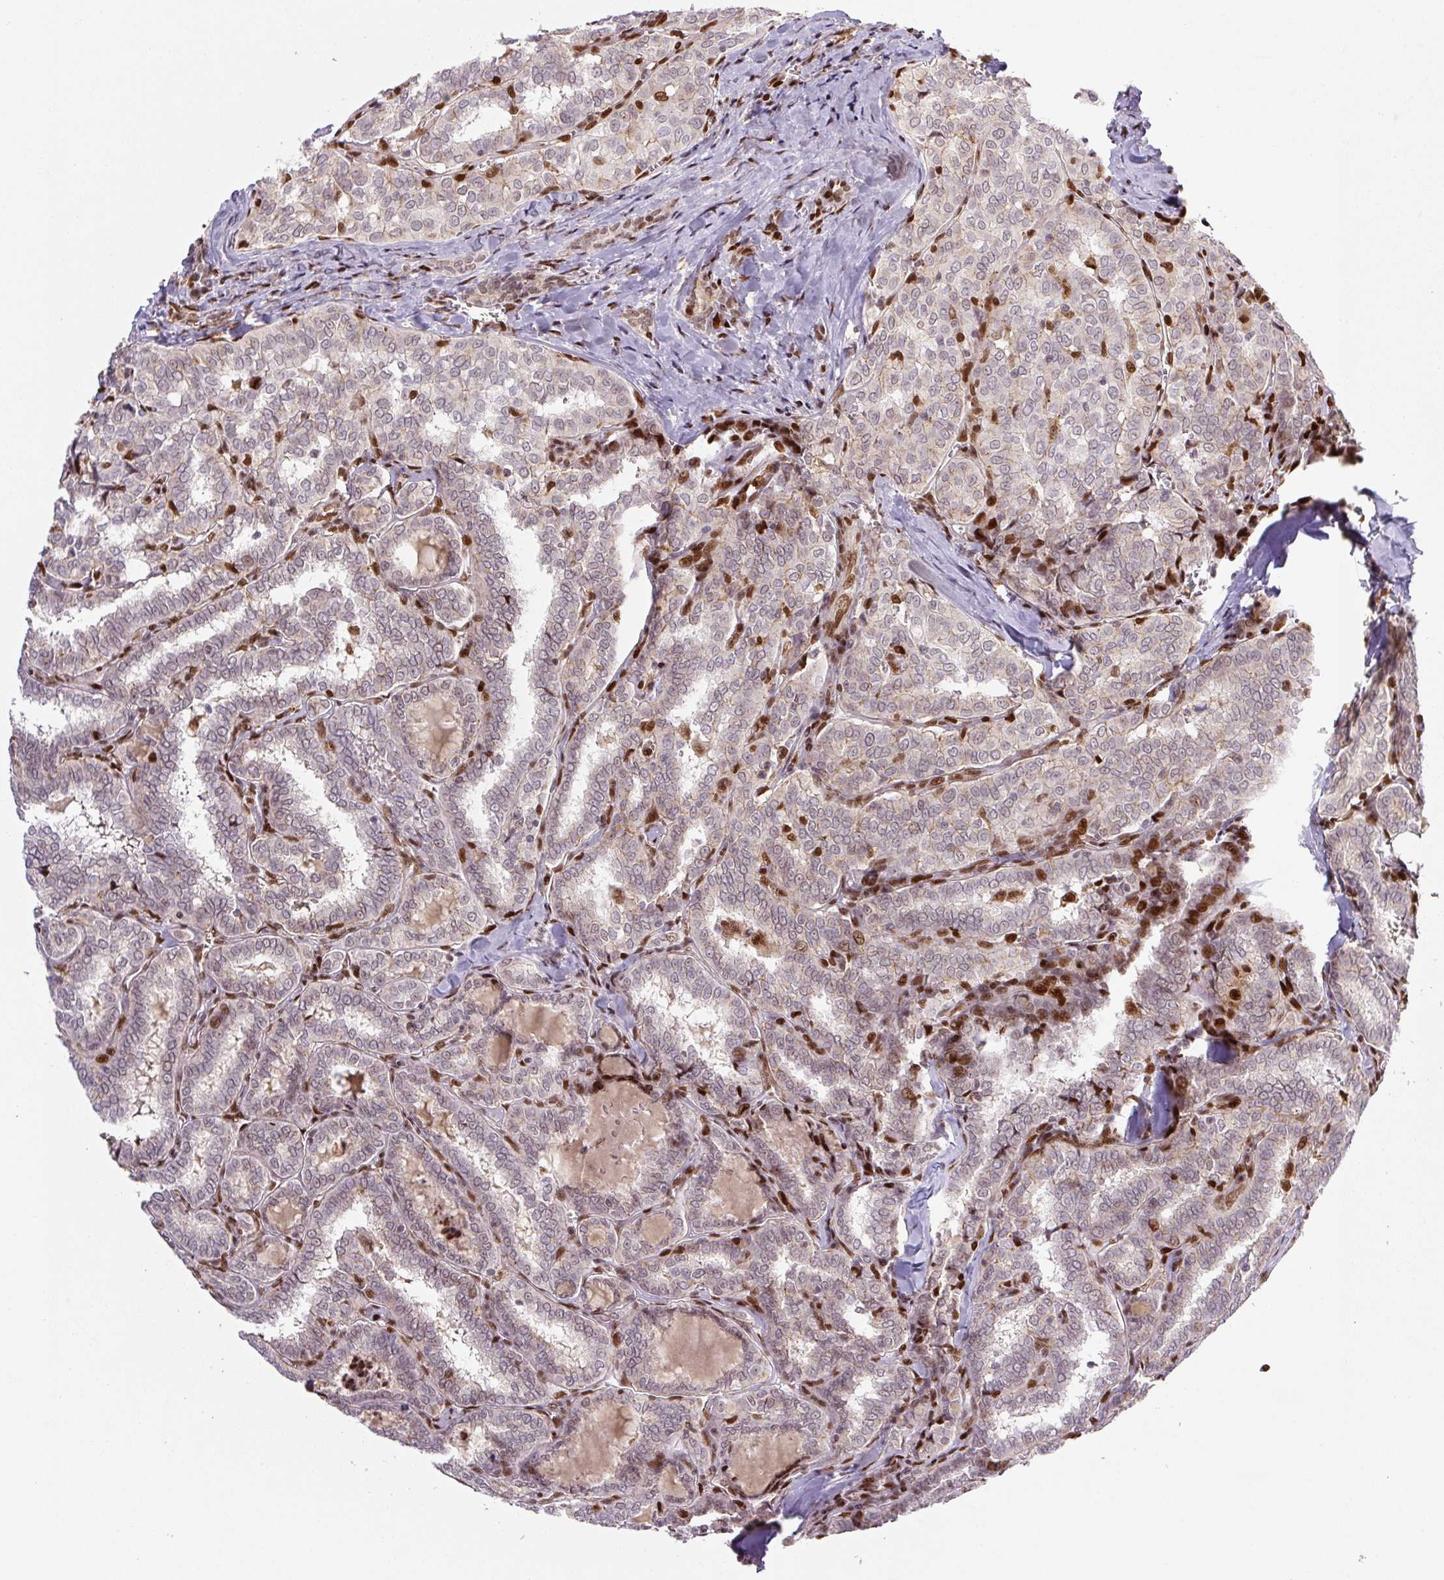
{"staining": {"intensity": "weak", "quantity": "25%-75%", "location": "cytoplasmic/membranous,nuclear"}, "tissue": "thyroid cancer", "cell_type": "Tumor cells", "image_type": "cancer", "snomed": [{"axis": "morphology", "description": "Papillary adenocarcinoma, NOS"}, {"axis": "topography", "description": "Thyroid gland"}], "caption": "An image of human thyroid cancer (papillary adenocarcinoma) stained for a protein reveals weak cytoplasmic/membranous and nuclear brown staining in tumor cells.", "gene": "PYDC2", "patient": {"sex": "female", "age": 30}}